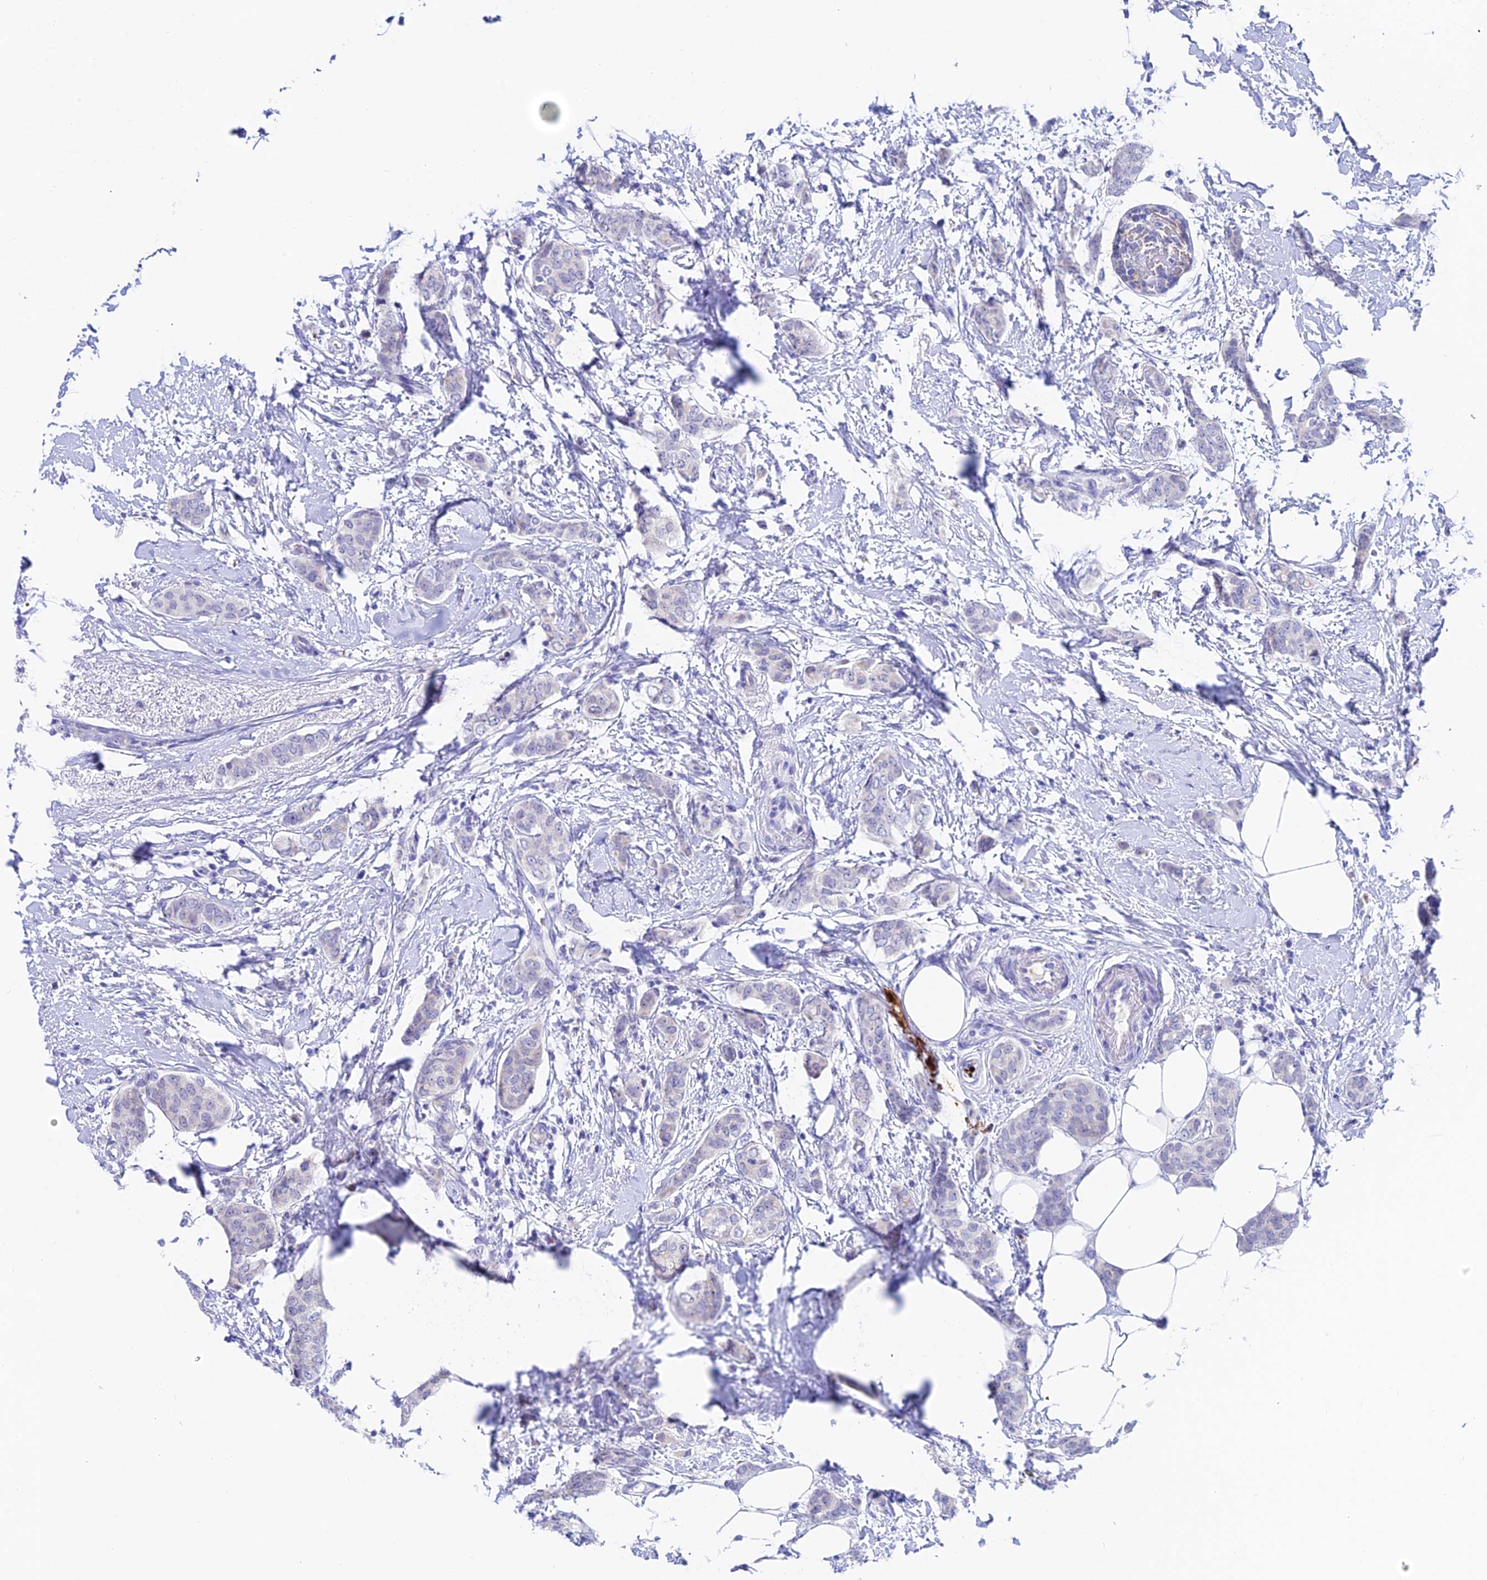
{"staining": {"intensity": "negative", "quantity": "none", "location": "none"}, "tissue": "breast cancer", "cell_type": "Tumor cells", "image_type": "cancer", "snomed": [{"axis": "morphology", "description": "Duct carcinoma"}, {"axis": "topography", "description": "Breast"}], "caption": "Human breast invasive ductal carcinoma stained for a protein using immunohistochemistry (IHC) demonstrates no expression in tumor cells.", "gene": "CEP41", "patient": {"sex": "female", "age": 72}}